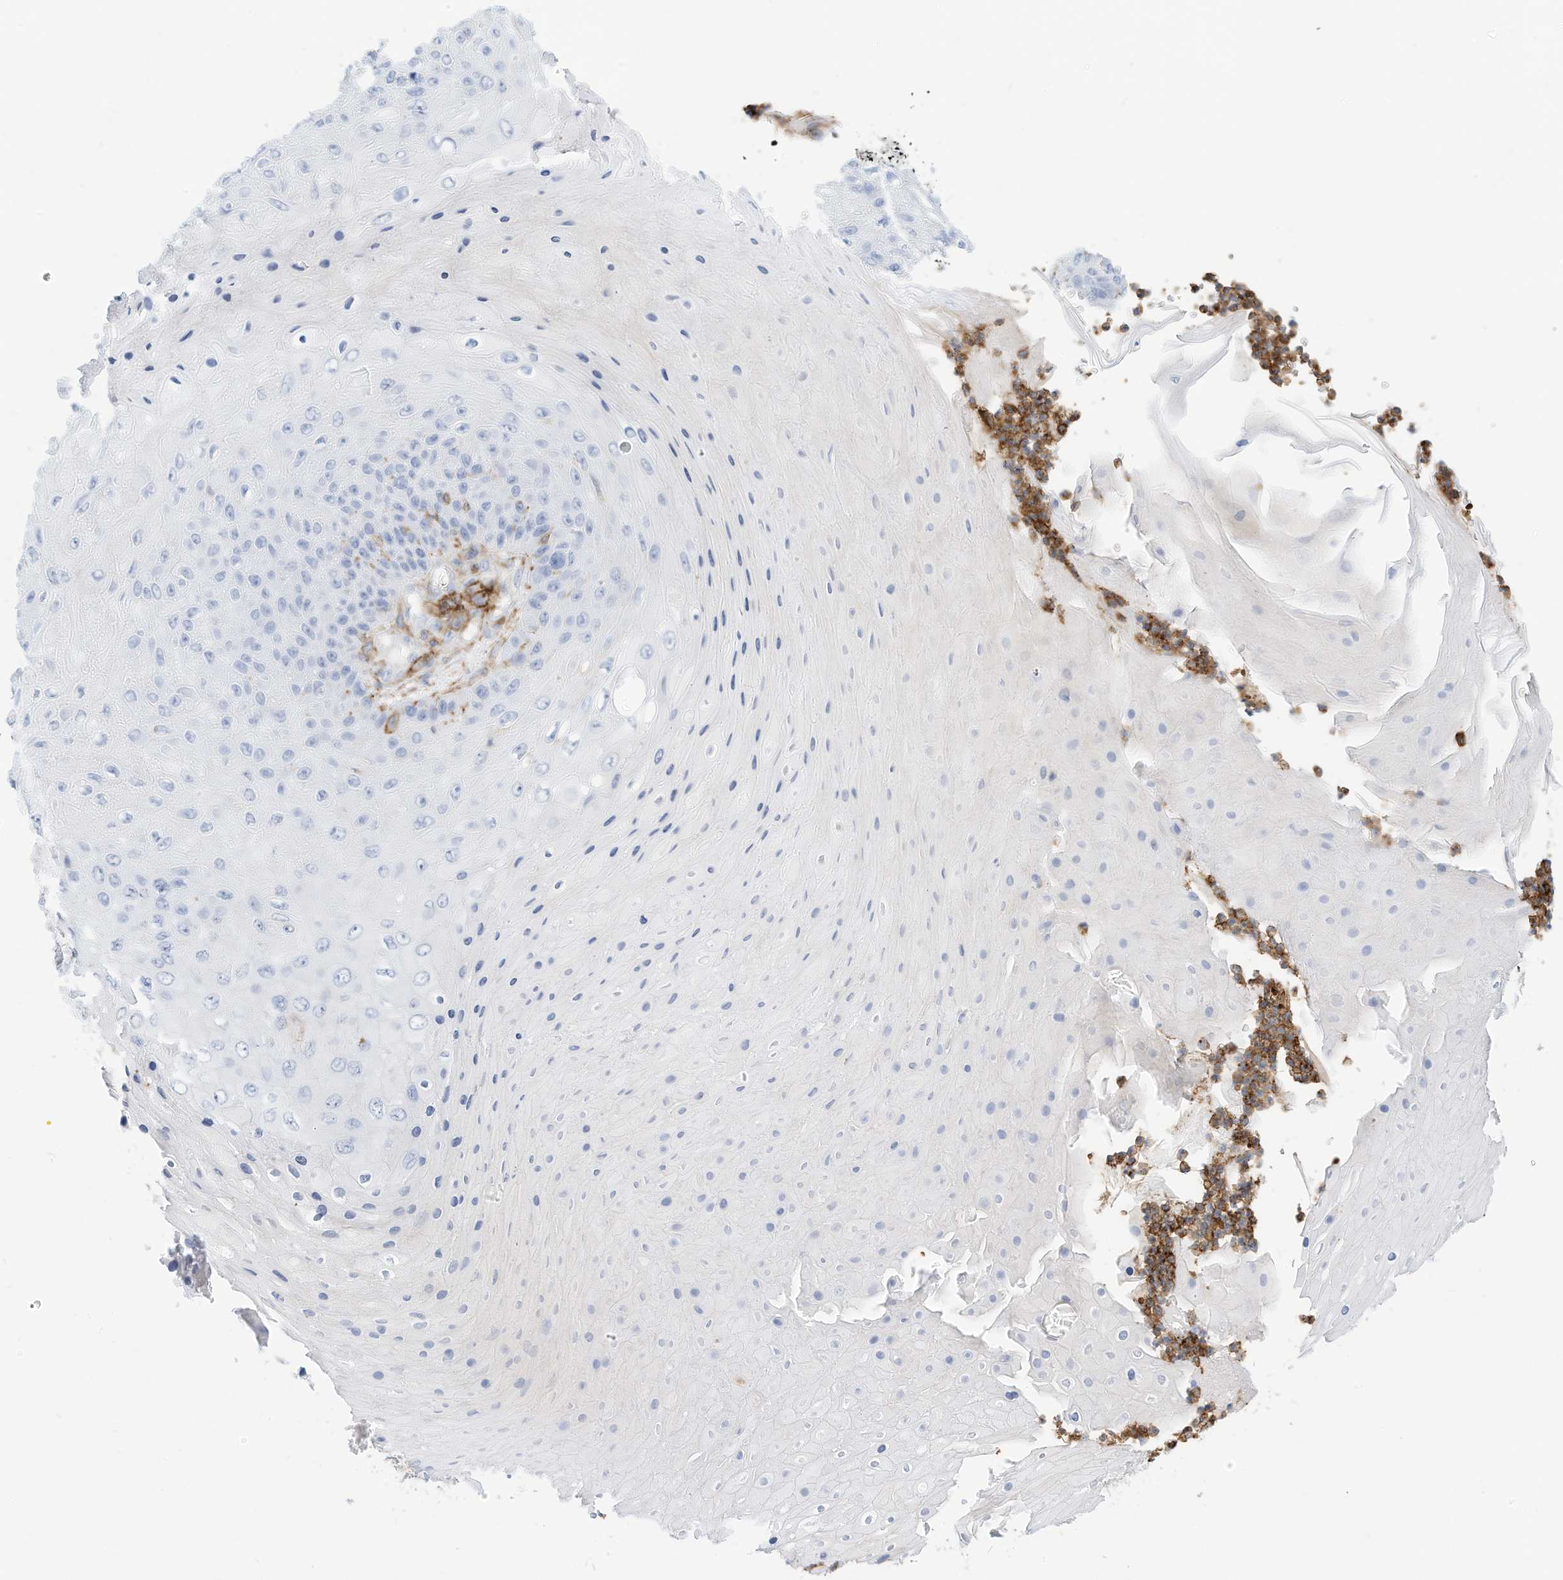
{"staining": {"intensity": "negative", "quantity": "none", "location": "none"}, "tissue": "skin cancer", "cell_type": "Tumor cells", "image_type": "cancer", "snomed": [{"axis": "morphology", "description": "Squamous cell carcinoma, NOS"}, {"axis": "topography", "description": "Skin"}], "caption": "Human squamous cell carcinoma (skin) stained for a protein using immunohistochemistry (IHC) reveals no expression in tumor cells.", "gene": "TXNDC9", "patient": {"sex": "female", "age": 88}}